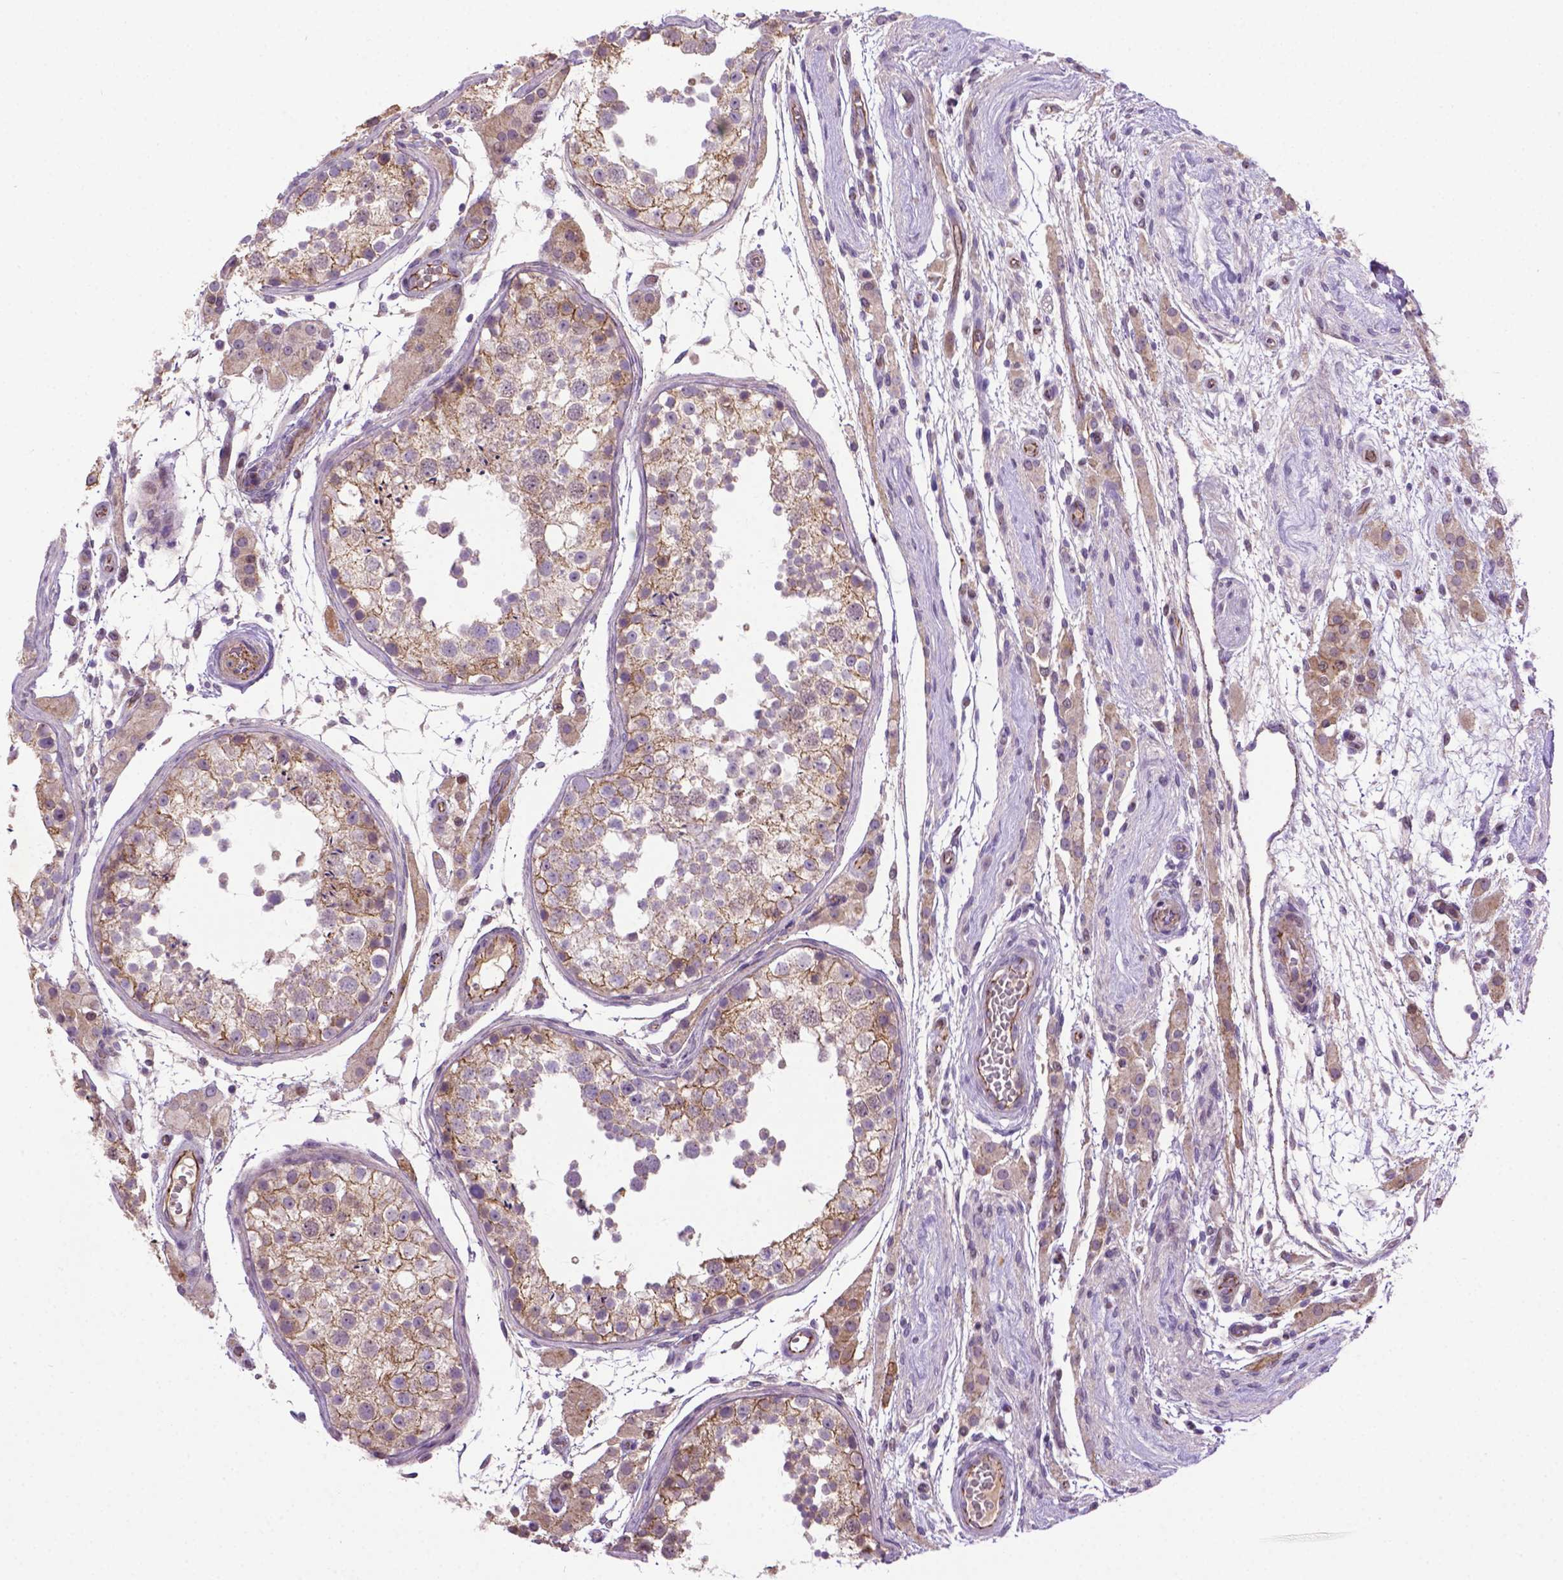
{"staining": {"intensity": "moderate", "quantity": "25%-75%", "location": "cytoplasmic/membranous"}, "tissue": "testis", "cell_type": "Cells in seminiferous ducts", "image_type": "normal", "snomed": [{"axis": "morphology", "description": "Normal tissue, NOS"}, {"axis": "morphology", "description": "Seminoma, NOS"}, {"axis": "topography", "description": "Testis"}], "caption": "Protein staining shows moderate cytoplasmic/membranous expression in approximately 25%-75% of cells in seminiferous ducts in benign testis.", "gene": "CCER2", "patient": {"sex": "male", "age": 29}}